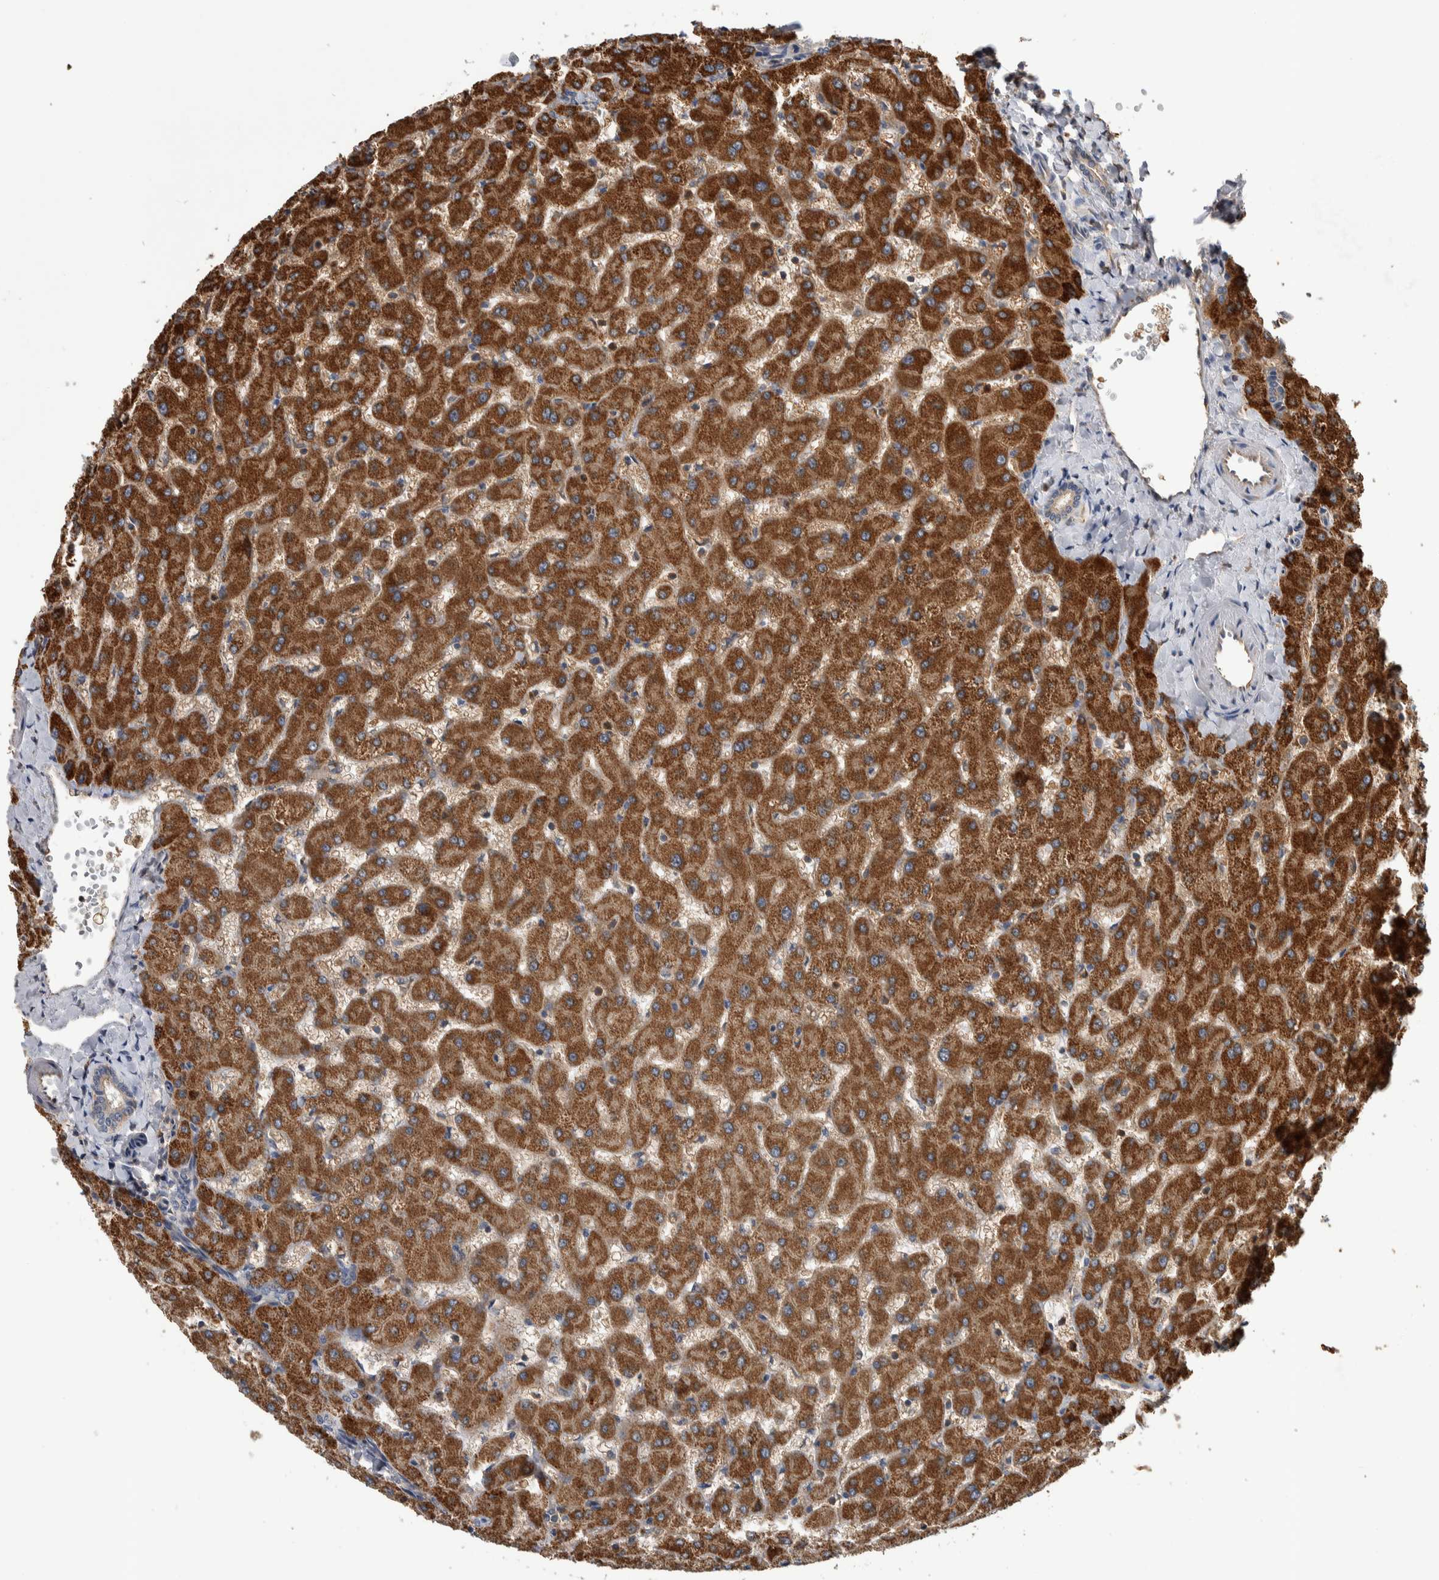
{"staining": {"intensity": "negative", "quantity": "none", "location": "none"}, "tissue": "liver", "cell_type": "Cholangiocytes", "image_type": "normal", "snomed": [{"axis": "morphology", "description": "Normal tissue, NOS"}, {"axis": "topography", "description": "Liver"}], "caption": "Human liver stained for a protein using IHC displays no staining in cholangiocytes.", "gene": "SDCBP", "patient": {"sex": "female", "age": 63}}